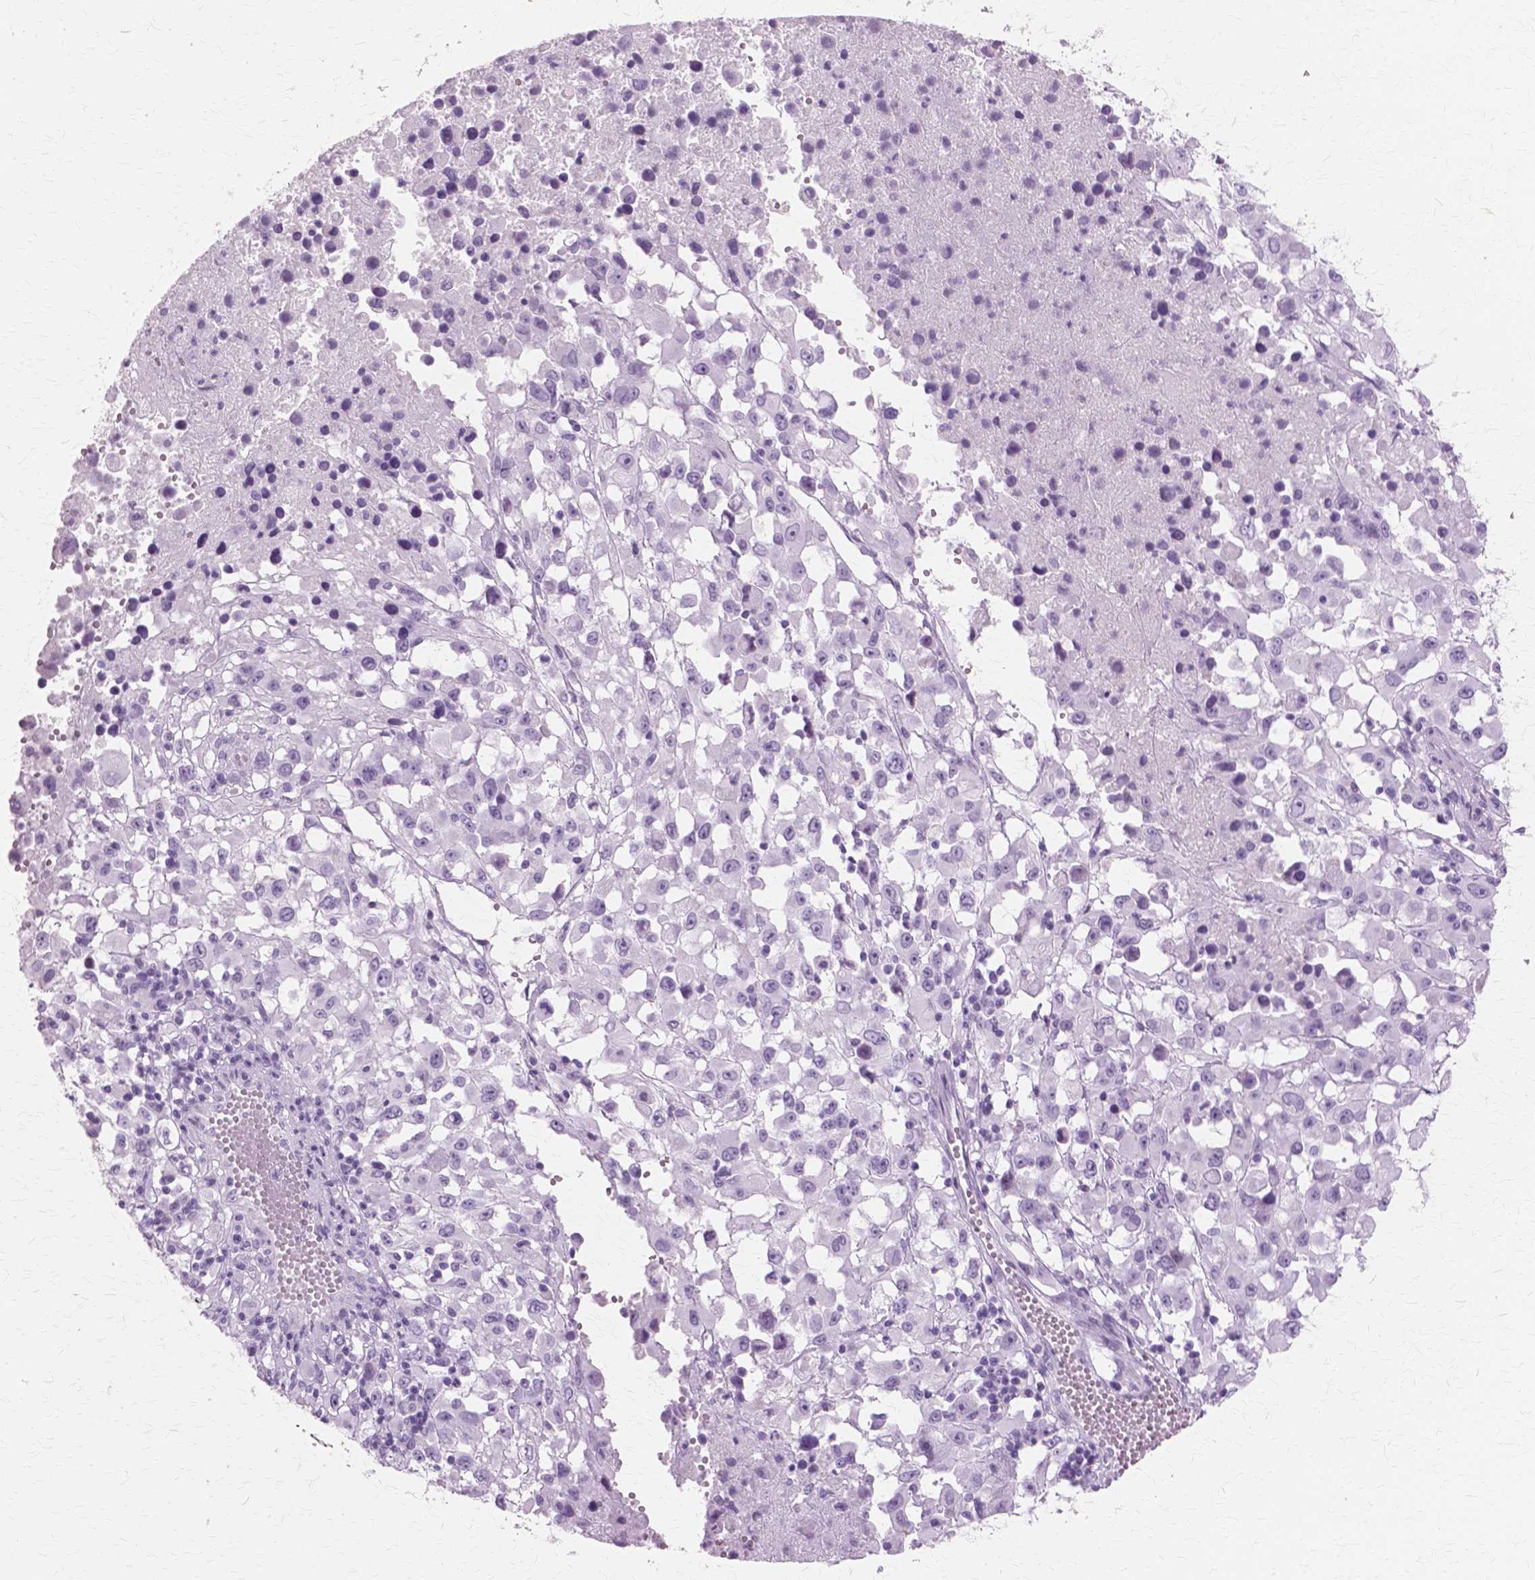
{"staining": {"intensity": "negative", "quantity": "none", "location": "none"}, "tissue": "melanoma", "cell_type": "Tumor cells", "image_type": "cancer", "snomed": [{"axis": "morphology", "description": "Malignant melanoma, Metastatic site"}, {"axis": "topography", "description": "Soft tissue"}], "caption": "Immunohistochemistry micrograph of human malignant melanoma (metastatic site) stained for a protein (brown), which displays no expression in tumor cells.", "gene": "SFTPD", "patient": {"sex": "male", "age": 50}}